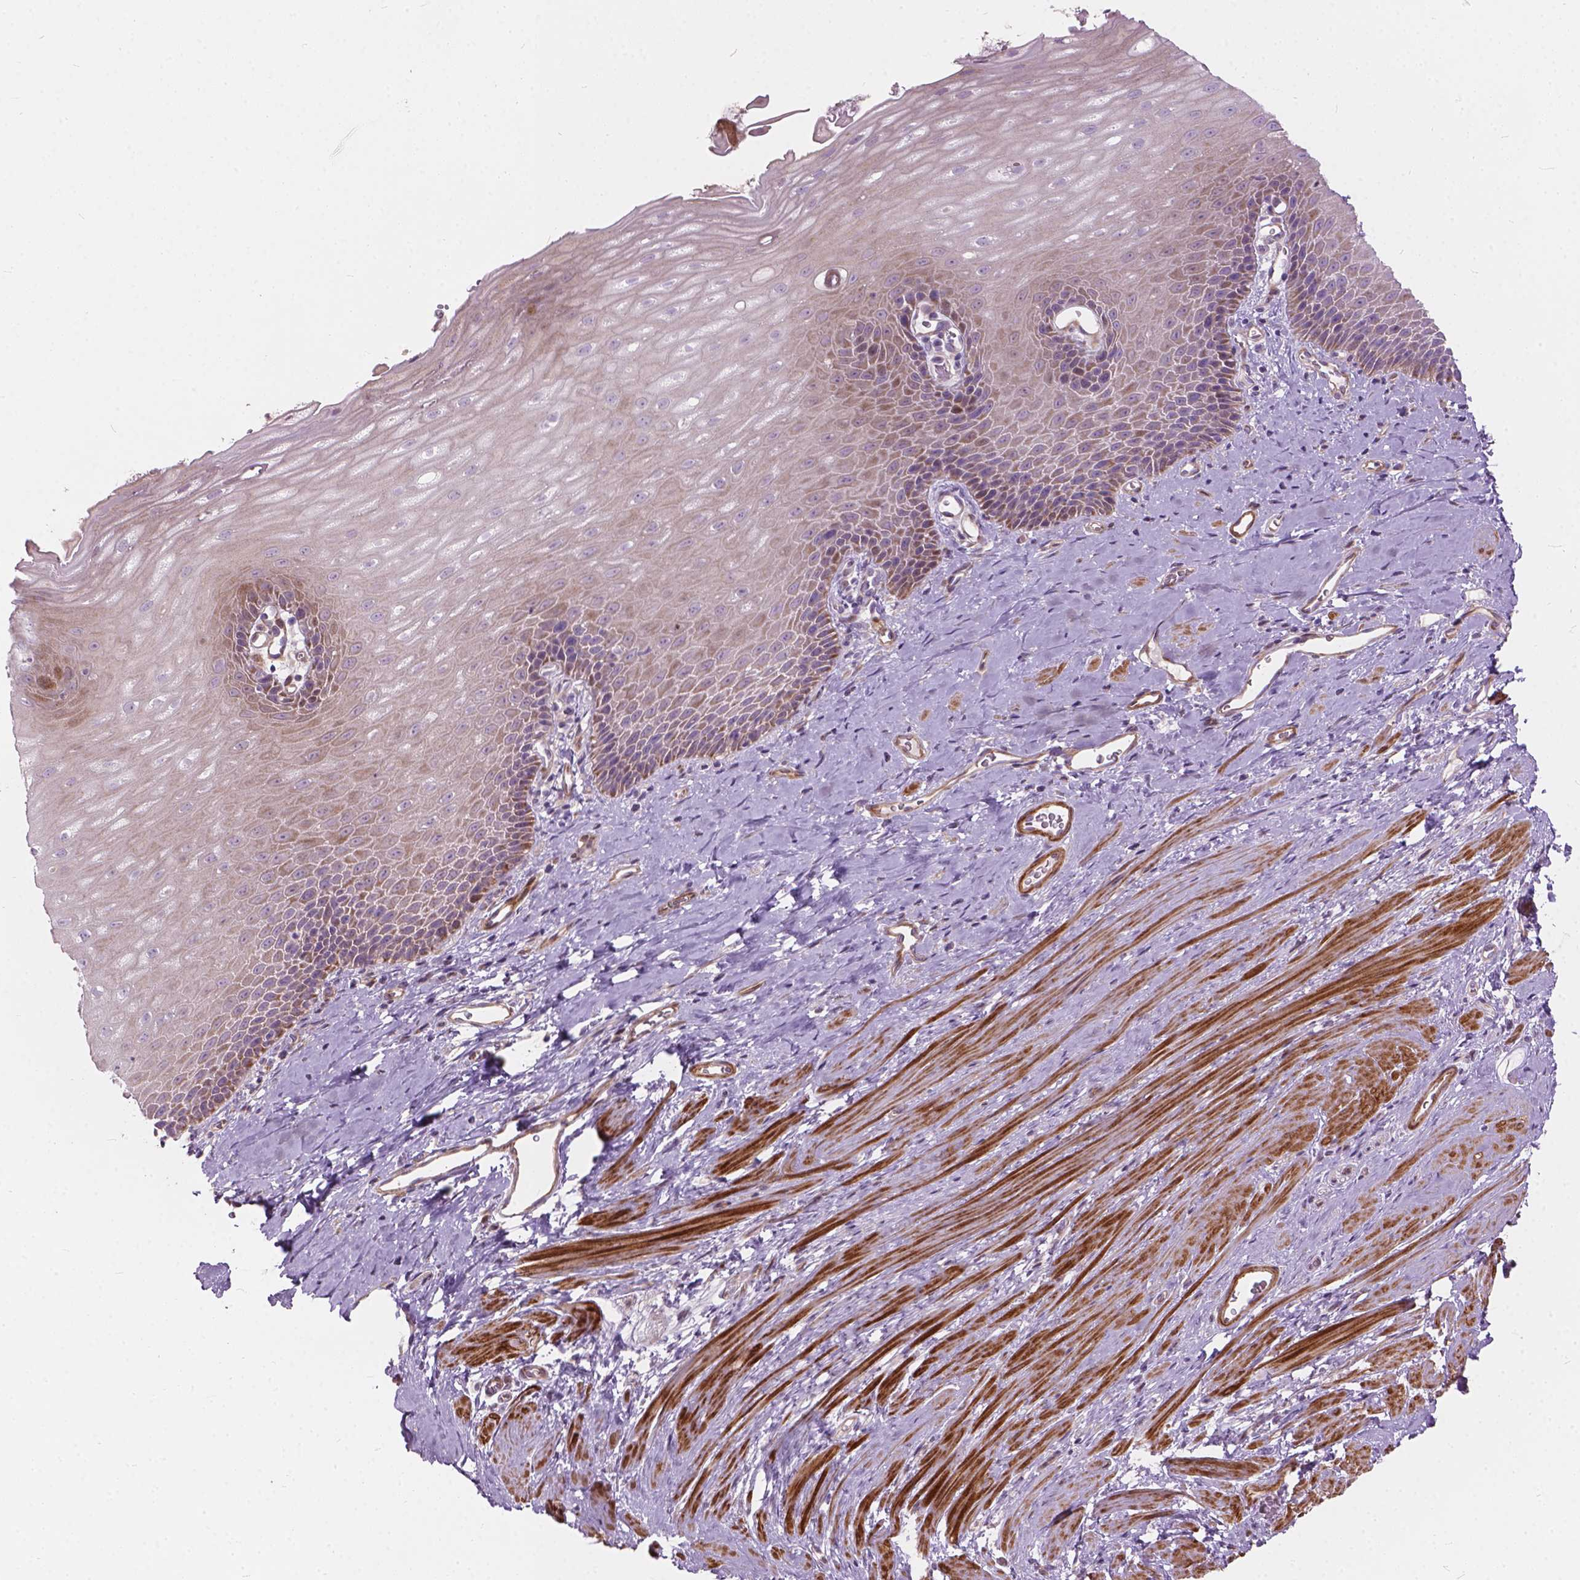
{"staining": {"intensity": "moderate", "quantity": "25%-75%", "location": "cytoplasmic/membranous"}, "tissue": "esophagus", "cell_type": "Squamous epithelial cells", "image_type": "normal", "snomed": [{"axis": "morphology", "description": "Normal tissue, NOS"}, {"axis": "topography", "description": "Esophagus"}], "caption": "Protein staining of unremarkable esophagus demonstrates moderate cytoplasmic/membranous positivity in about 25%-75% of squamous epithelial cells.", "gene": "MORN1", "patient": {"sex": "male", "age": 64}}